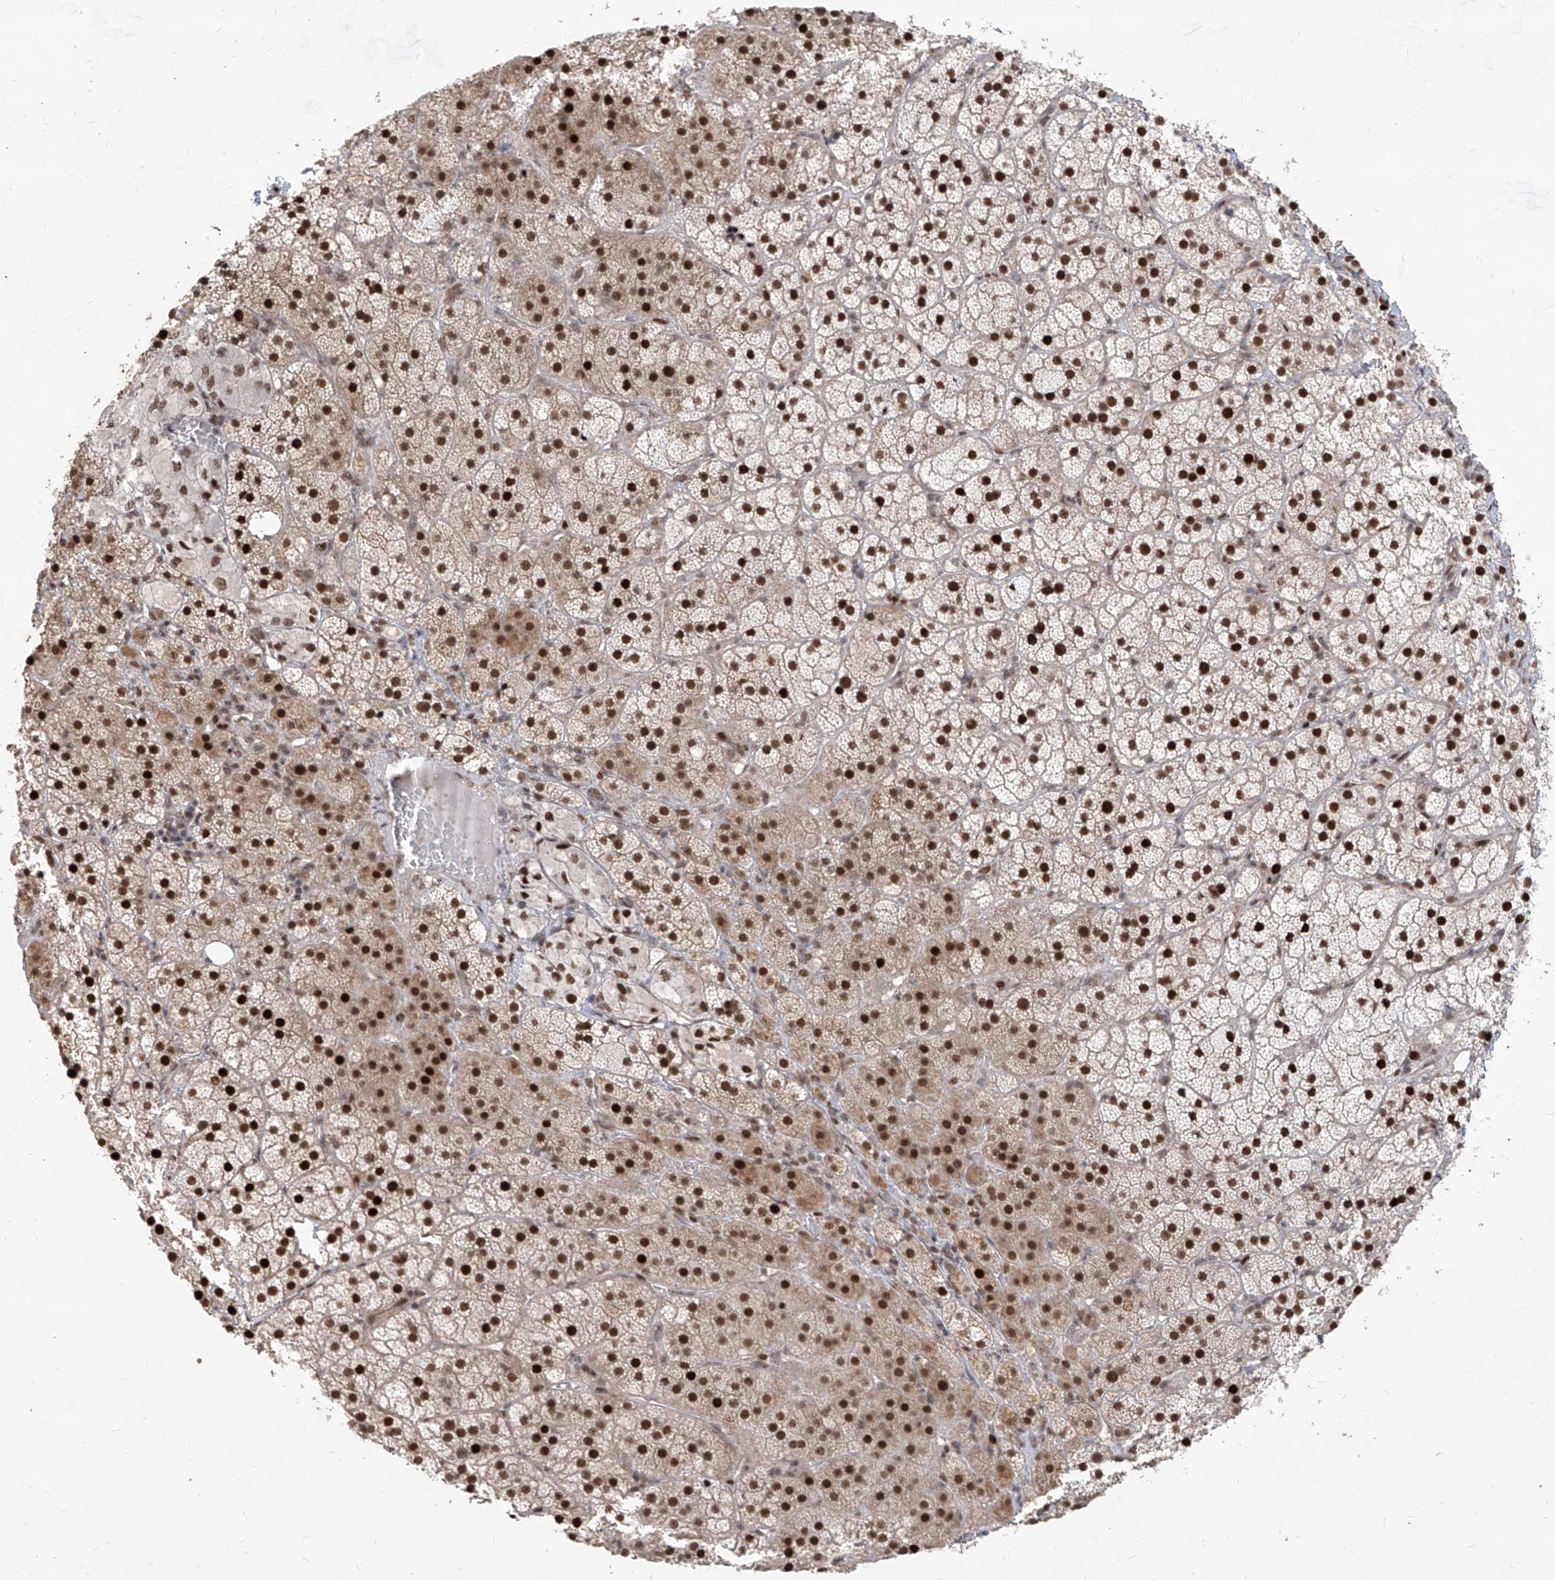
{"staining": {"intensity": "strong", "quantity": ">75%", "location": "nuclear"}, "tissue": "adrenal gland", "cell_type": "Glandular cells", "image_type": "normal", "snomed": [{"axis": "morphology", "description": "Normal tissue, NOS"}, {"axis": "topography", "description": "Adrenal gland"}], "caption": "A brown stain labels strong nuclear positivity of a protein in glandular cells of unremarkable adrenal gland. Immunohistochemistry stains the protein in brown and the nuclei are stained blue.", "gene": "IRF2", "patient": {"sex": "female", "age": 44}}